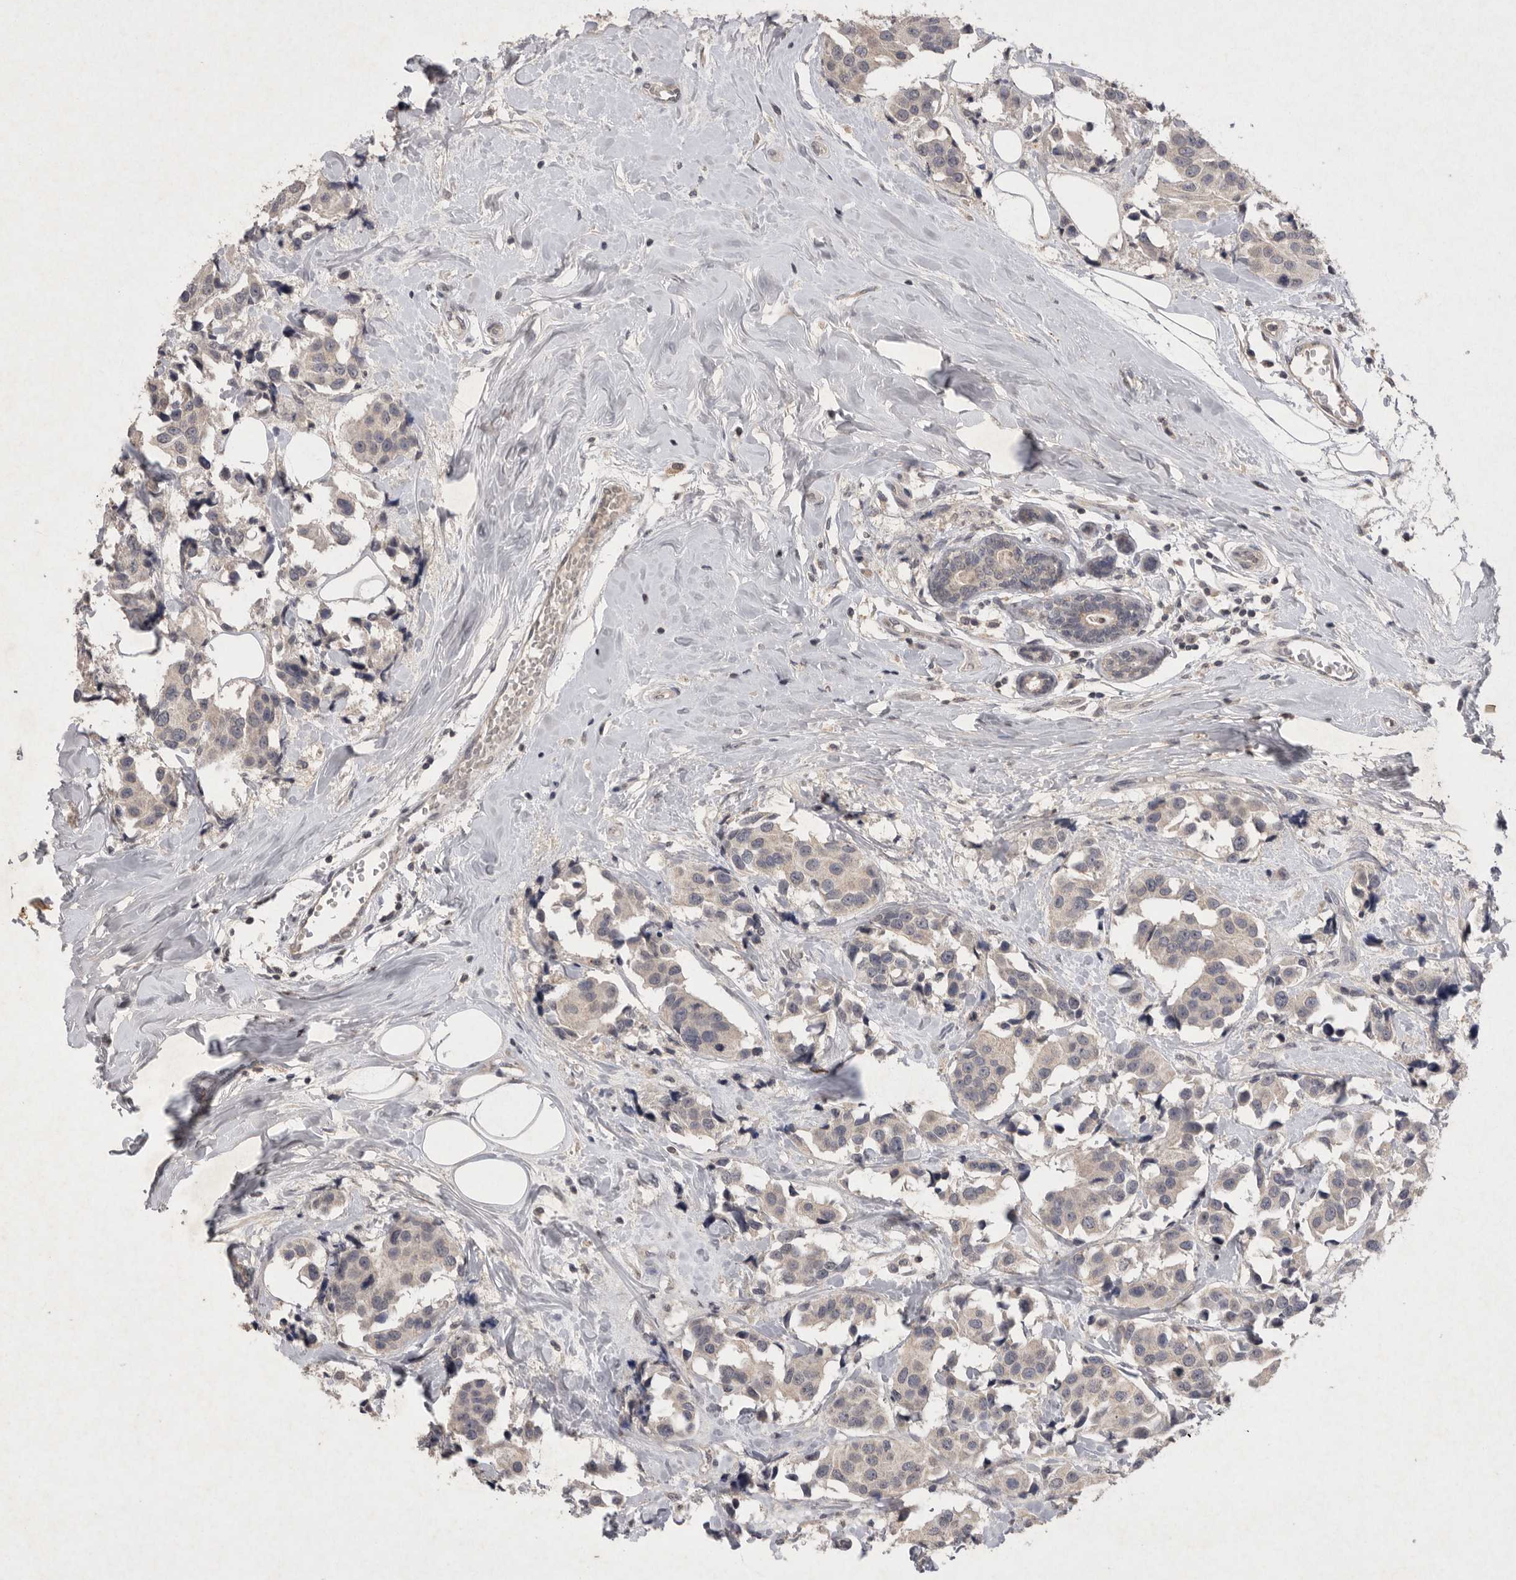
{"staining": {"intensity": "negative", "quantity": "none", "location": "none"}, "tissue": "breast cancer", "cell_type": "Tumor cells", "image_type": "cancer", "snomed": [{"axis": "morphology", "description": "Normal tissue, NOS"}, {"axis": "morphology", "description": "Duct carcinoma"}, {"axis": "topography", "description": "Breast"}], "caption": "Immunohistochemical staining of human infiltrating ductal carcinoma (breast) shows no significant staining in tumor cells.", "gene": "APLNR", "patient": {"sex": "female", "age": 39}}